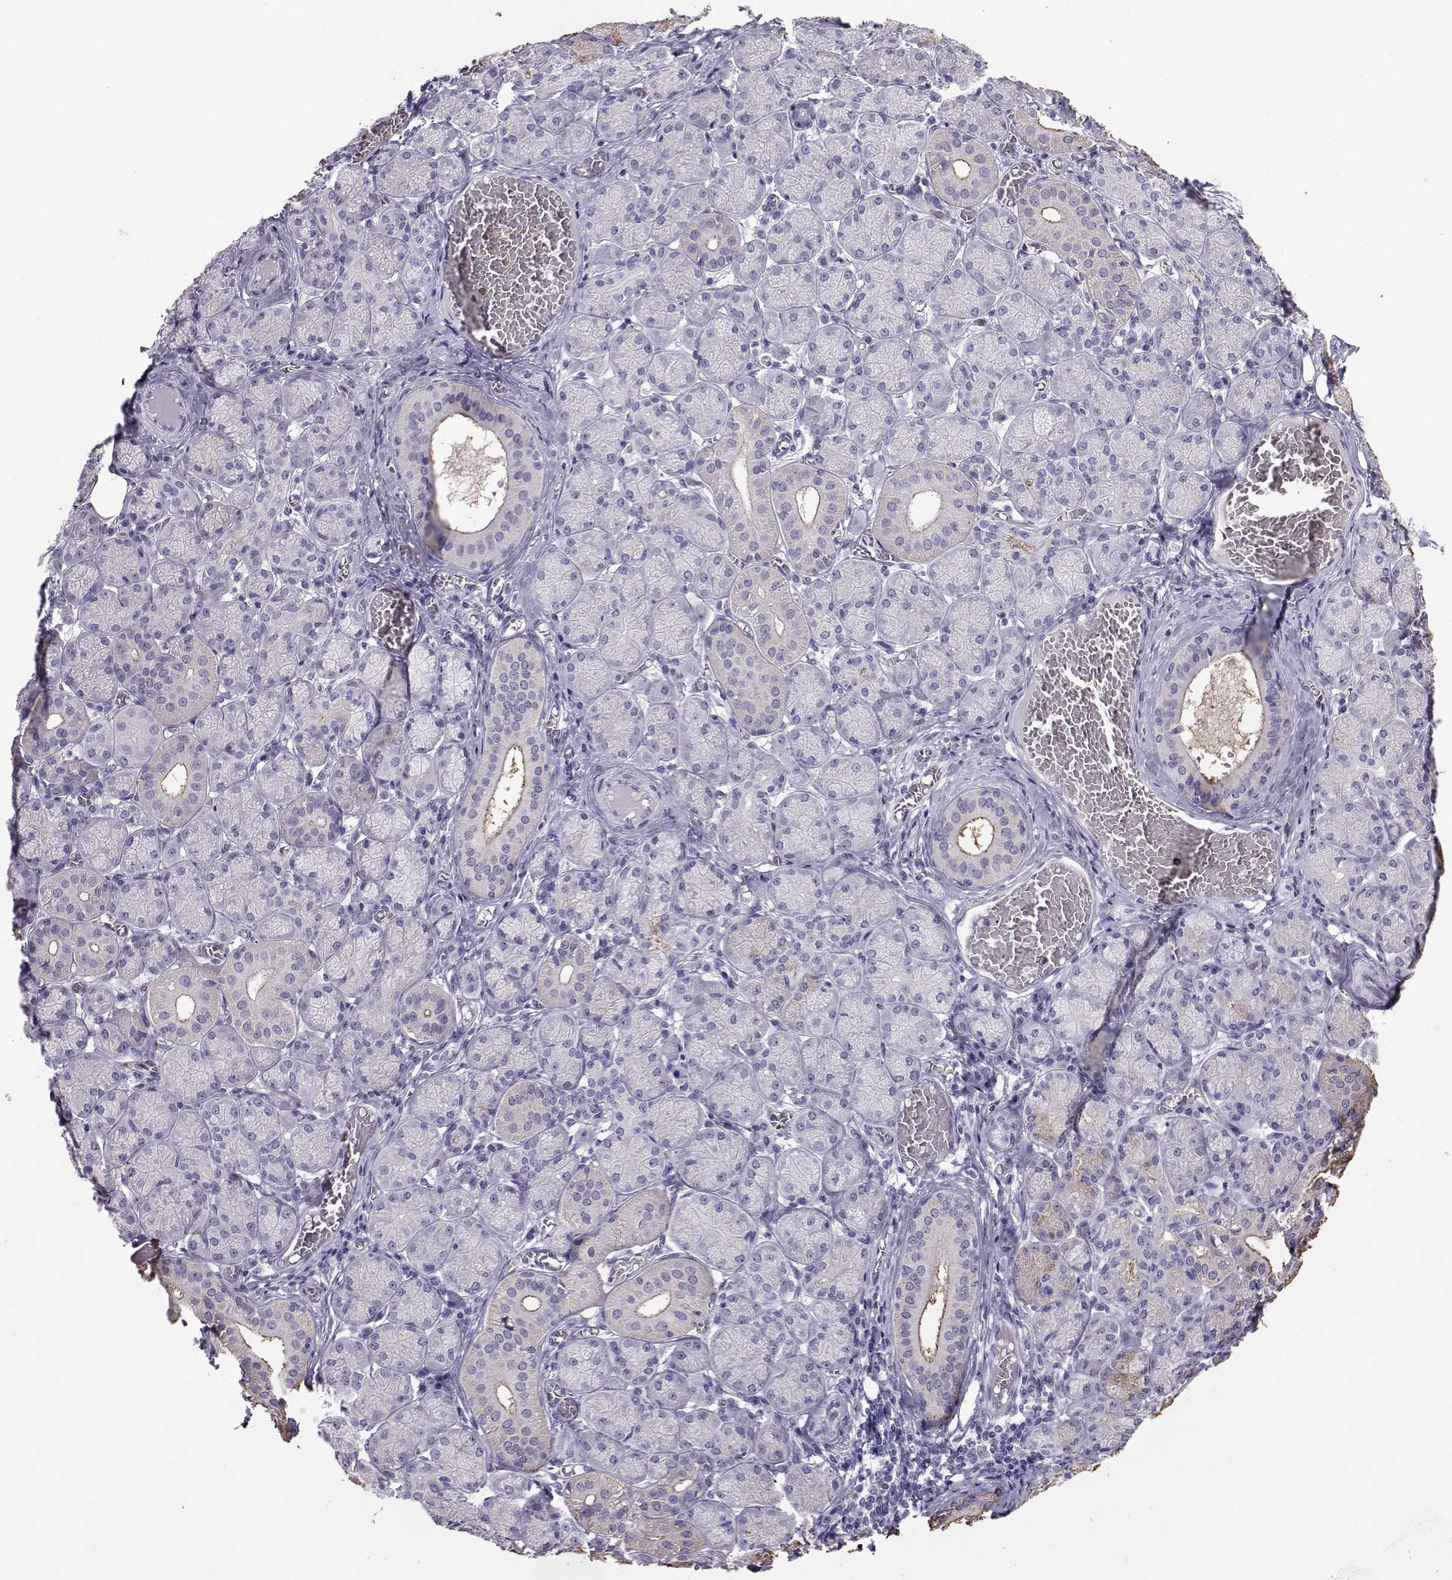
{"staining": {"intensity": "moderate", "quantity": "25%-75%", "location": "cytoplasmic/membranous"}, "tissue": "salivary gland", "cell_type": "Glandular cells", "image_type": "normal", "snomed": [{"axis": "morphology", "description": "Normal tissue, NOS"}, {"axis": "topography", "description": "Salivary gland"}, {"axis": "topography", "description": "Peripheral nerve tissue"}], "caption": "Immunohistochemistry (IHC) photomicrograph of normal salivary gland: human salivary gland stained using IHC reveals medium levels of moderate protein expression localized specifically in the cytoplasmic/membranous of glandular cells, appearing as a cytoplasmic/membranous brown color.", "gene": "CLUL1", "patient": {"sex": "female", "age": 24}}